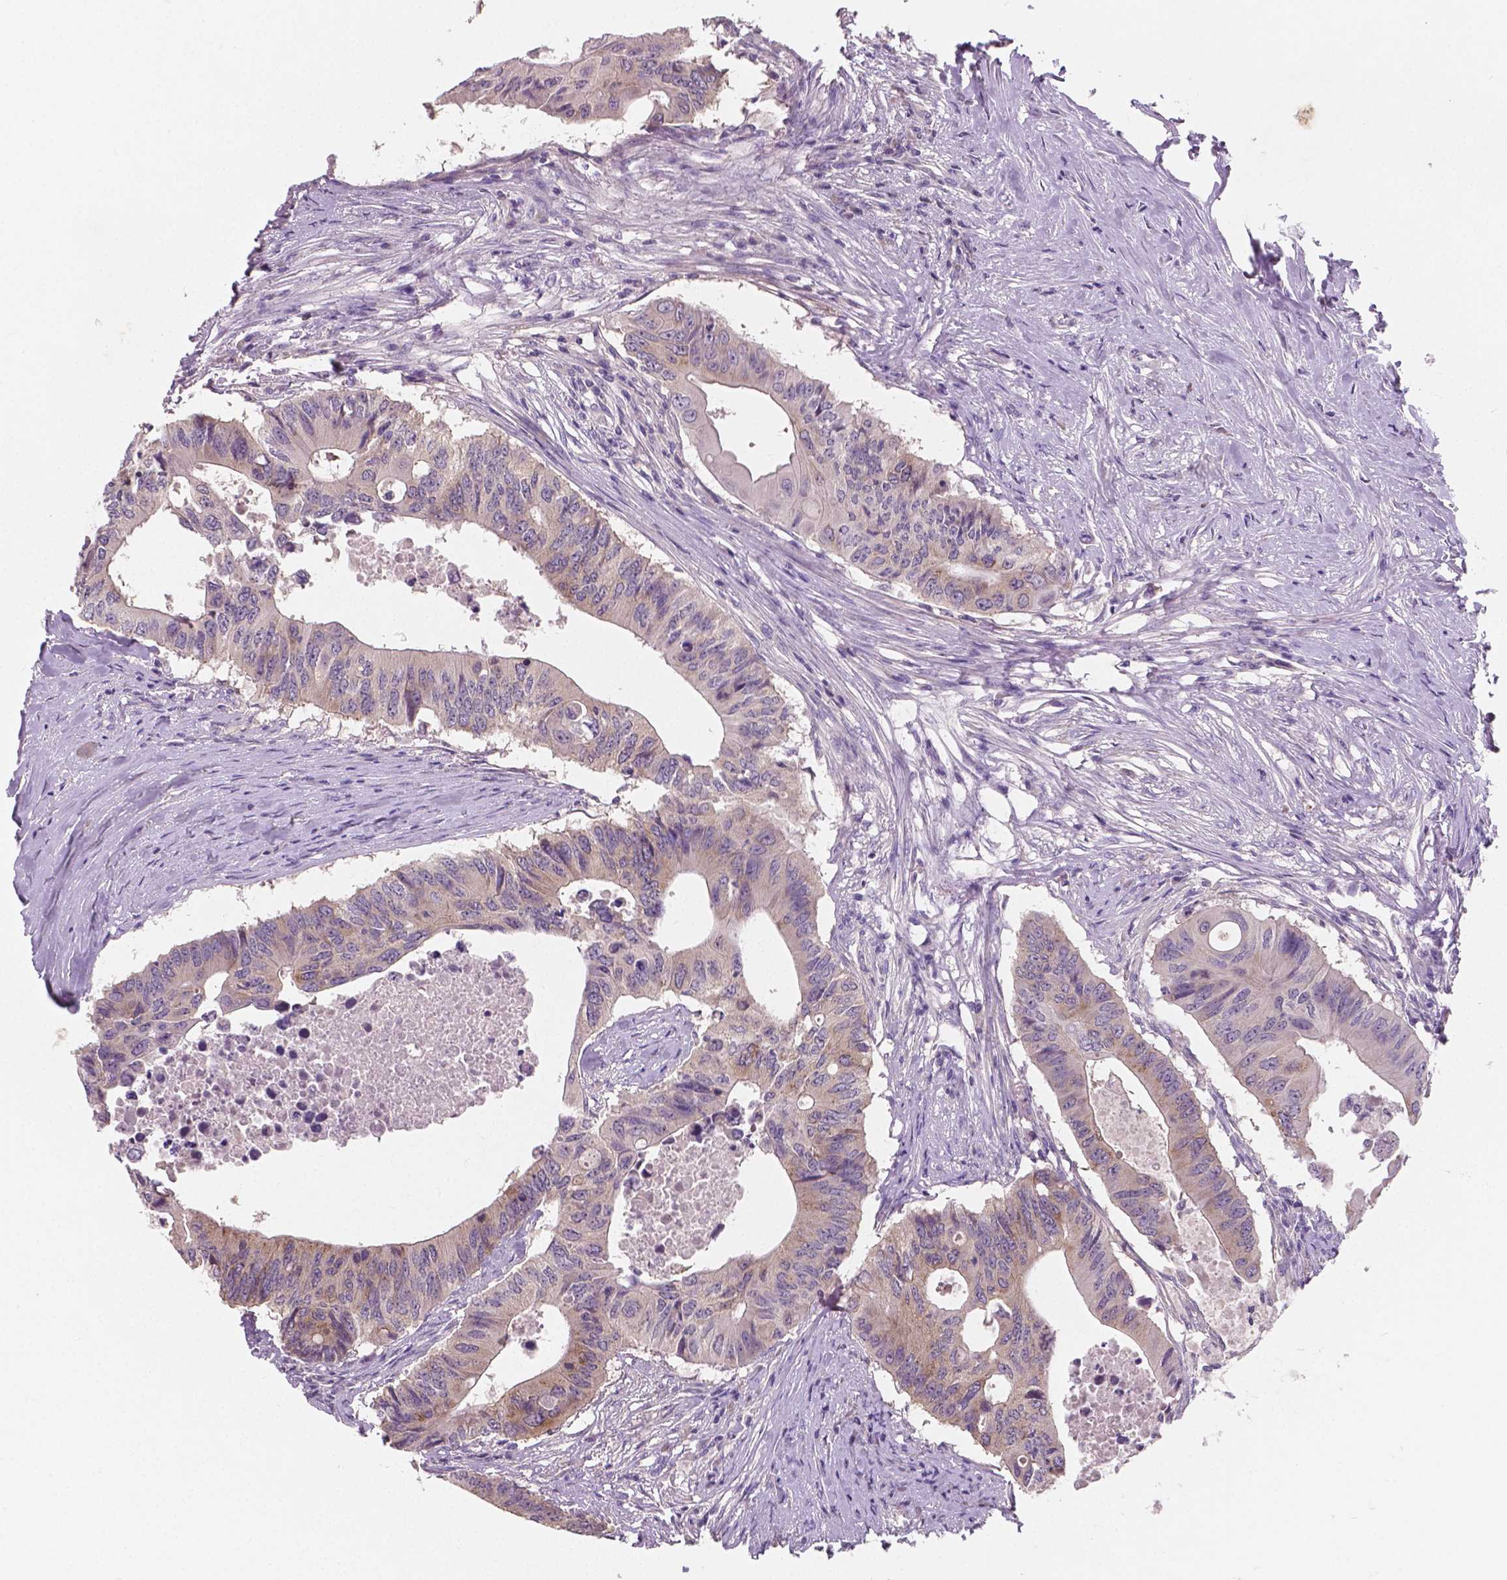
{"staining": {"intensity": "weak", "quantity": "<25%", "location": "cytoplasmic/membranous"}, "tissue": "colorectal cancer", "cell_type": "Tumor cells", "image_type": "cancer", "snomed": [{"axis": "morphology", "description": "Adenocarcinoma, NOS"}, {"axis": "topography", "description": "Colon"}], "caption": "An IHC histopathology image of colorectal cancer is shown. There is no staining in tumor cells of colorectal cancer. (DAB IHC visualized using brightfield microscopy, high magnification).", "gene": "LSM14B", "patient": {"sex": "male", "age": 71}}